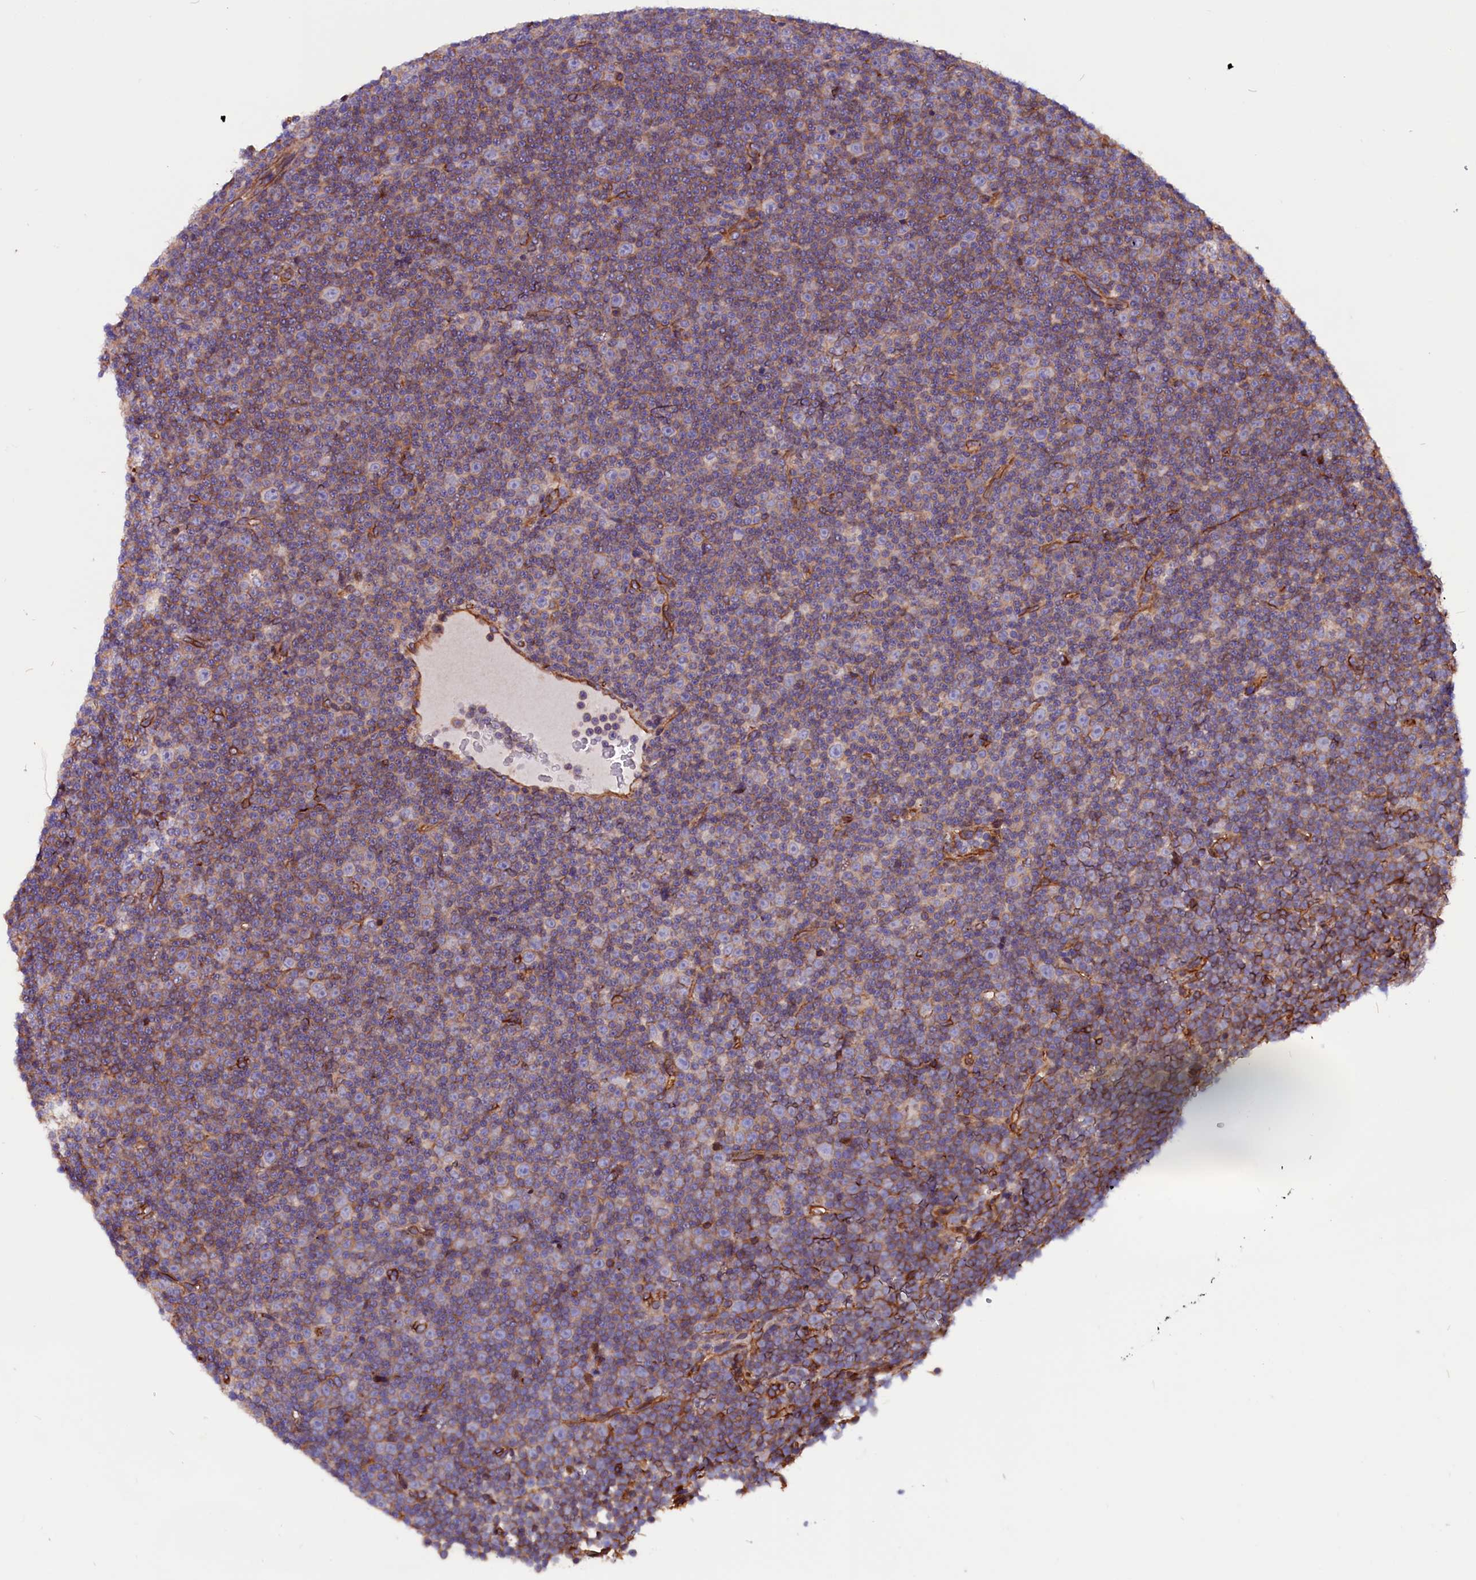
{"staining": {"intensity": "weak", "quantity": "25%-75%", "location": "cytoplasmic/membranous"}, "tissue": "lymphoma", "cell_type": "Tumor cells", "image_type": "cancer", "snomed": [{"axis": "morphology", "description": "Malignant lymphoma, non-Hodgkin's type, Low grade"}, {"axis": "topography", "description": "Lymph node"}], "caption": "Brown immunohistochemical staining in human lymphoma exhibits weak cytoplasmic/membranous positivity in approximately 25%-75% of tumor cells. The protein of interest is shown in brown color, while the nuclei are stained blue.", "gene": "ZNF749", "patient": {"sex": "female", "age": 67}}